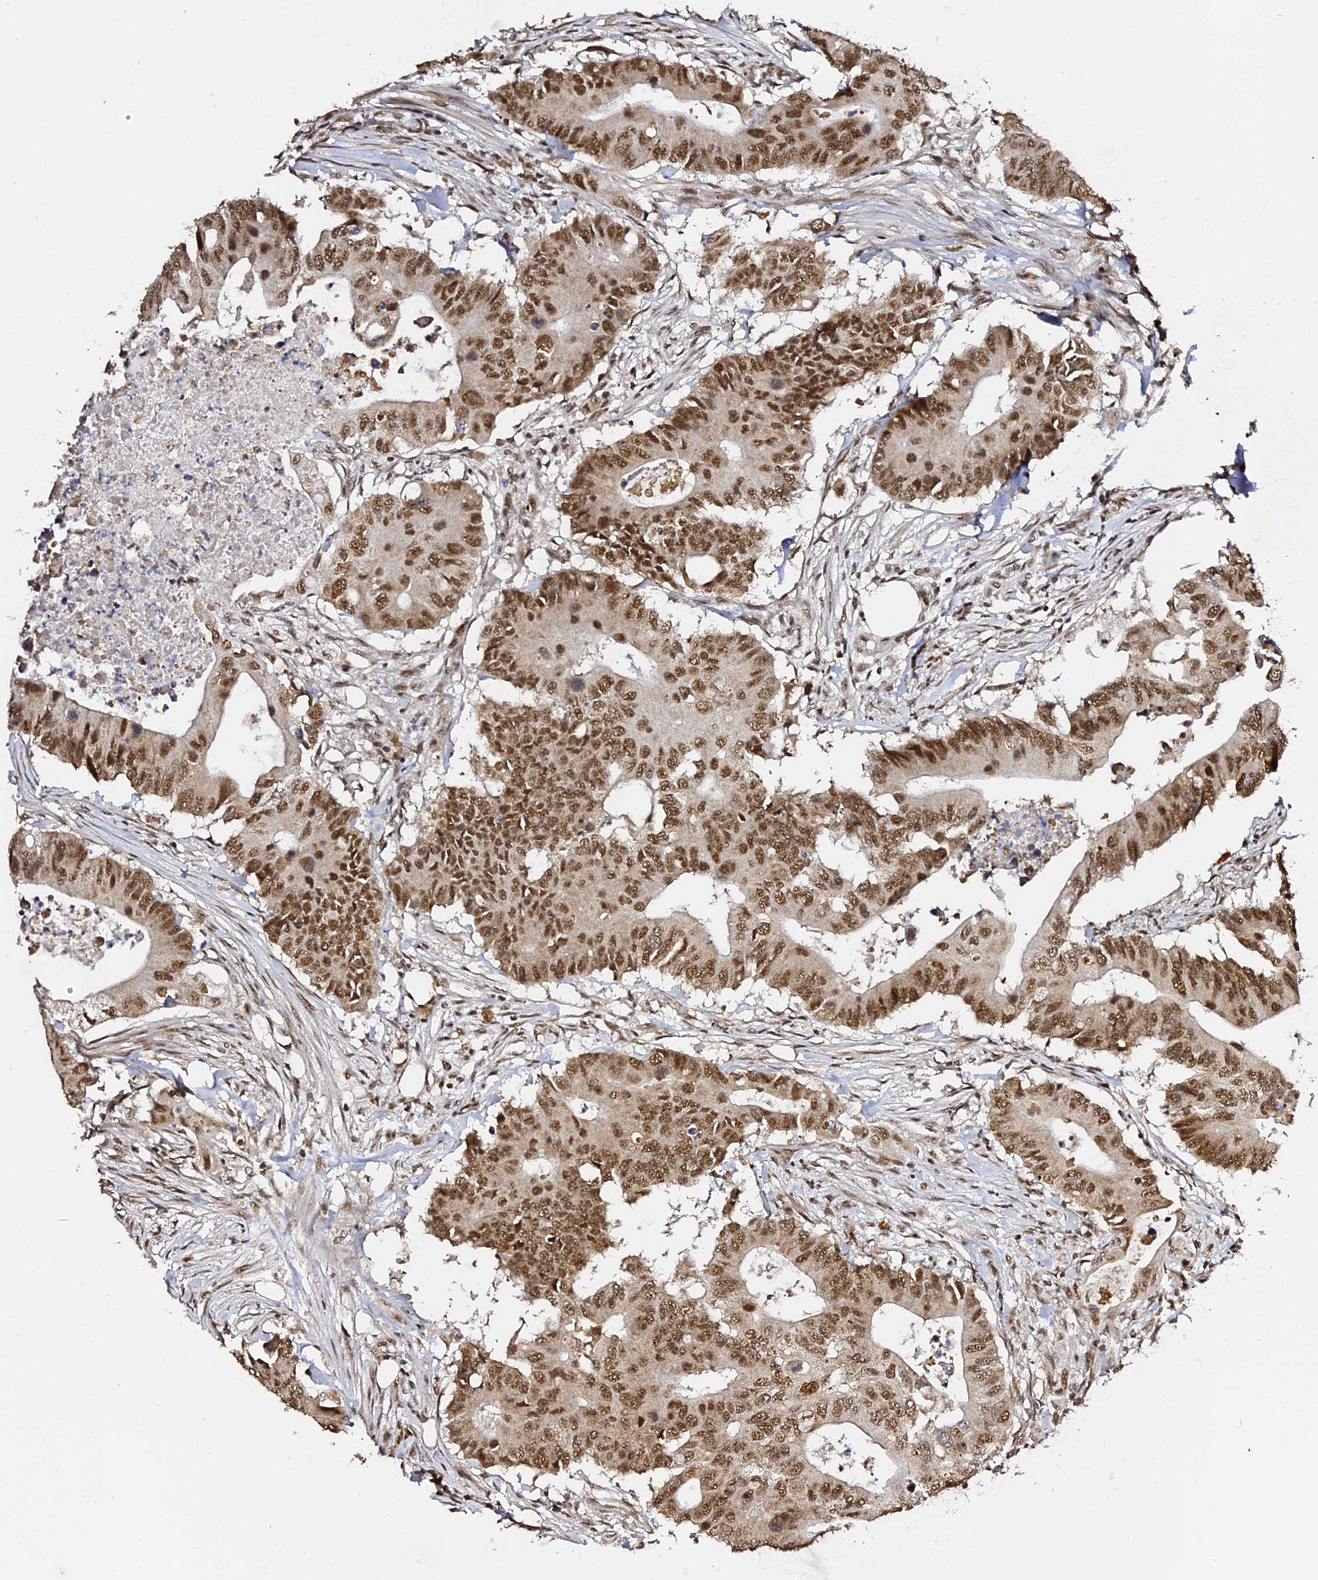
{"staining": {"intensity": "moderate", "quantity": ">75%", "location": "nuclear"}, "tissue": "colorectal cancer", "cell_type": "Tumor cells", "image_type": "cancer", "snomed": [{"axis": "morphology", "description": "Adenocarcinoma, NOS"}, {"axis": "topography", "description": "Colon"}], "caption": "The histopathology image demonstrates a brown stain indicating the presence of a protein in the nuclear of tumor cells in adenocarcinoma (colorectal).", "gene": "MCRS1", "patient": {"sex": "male", "age": 71}}